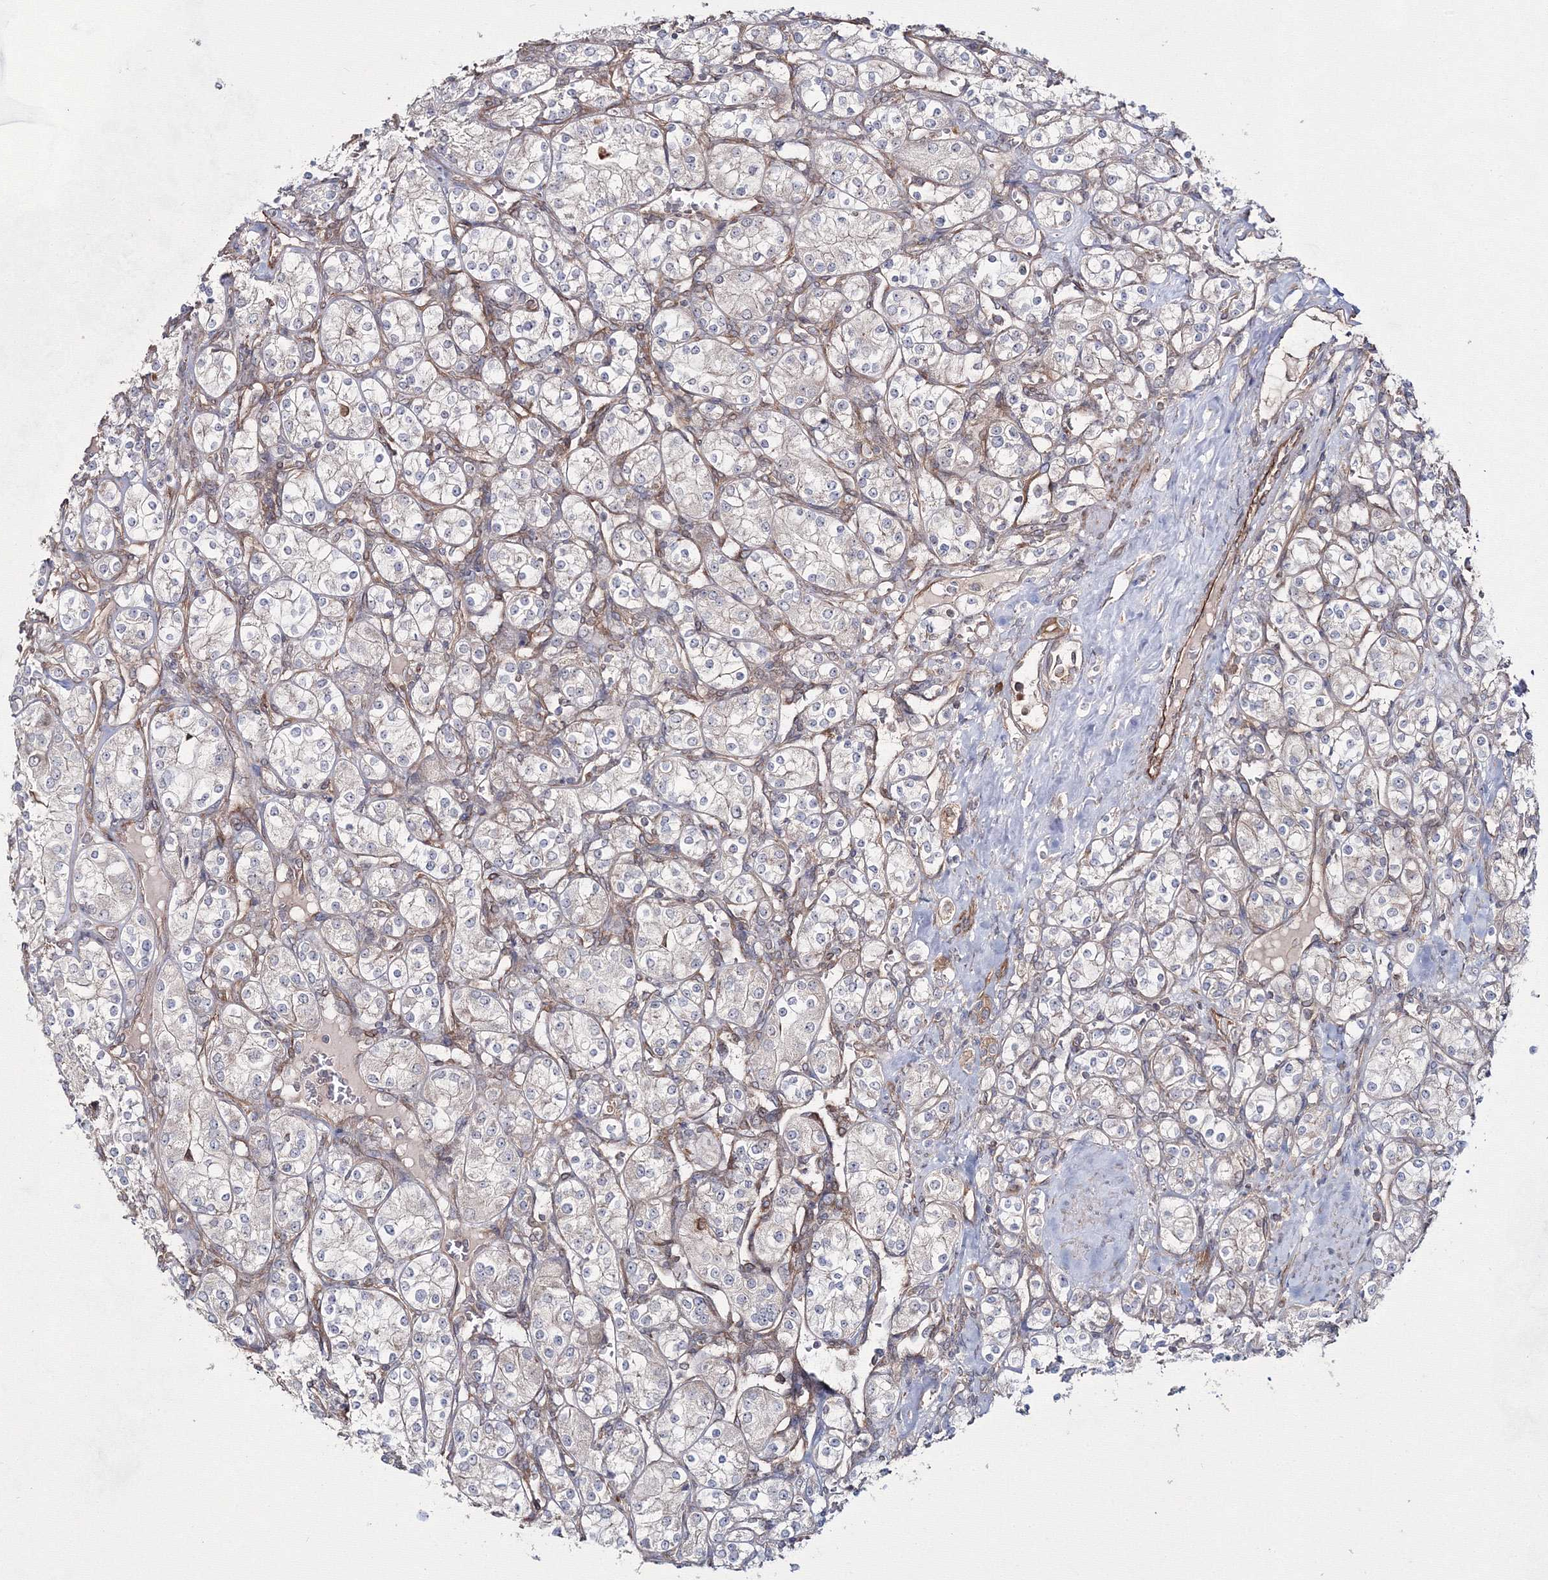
{"staining": {"intensity": "negative", "quantity": "none", "location": "none"}, "tissue": "renal cancer", "cell_type": "Tumor cells", "image_type": "cancer", "snomed": [{"axis": "morphology", "description": "Adenocarcinoma, NOS"}, {"axis": "topography", "description": "Kidney"}], "caption": "High power microscopy photomicrograph of an immunohistochemistry image of renal adenocarcinoma, revealing no significant positivity in tumor cells.", "gene": "EXOC6", "patient": {"sex": "male", "age": 77}}